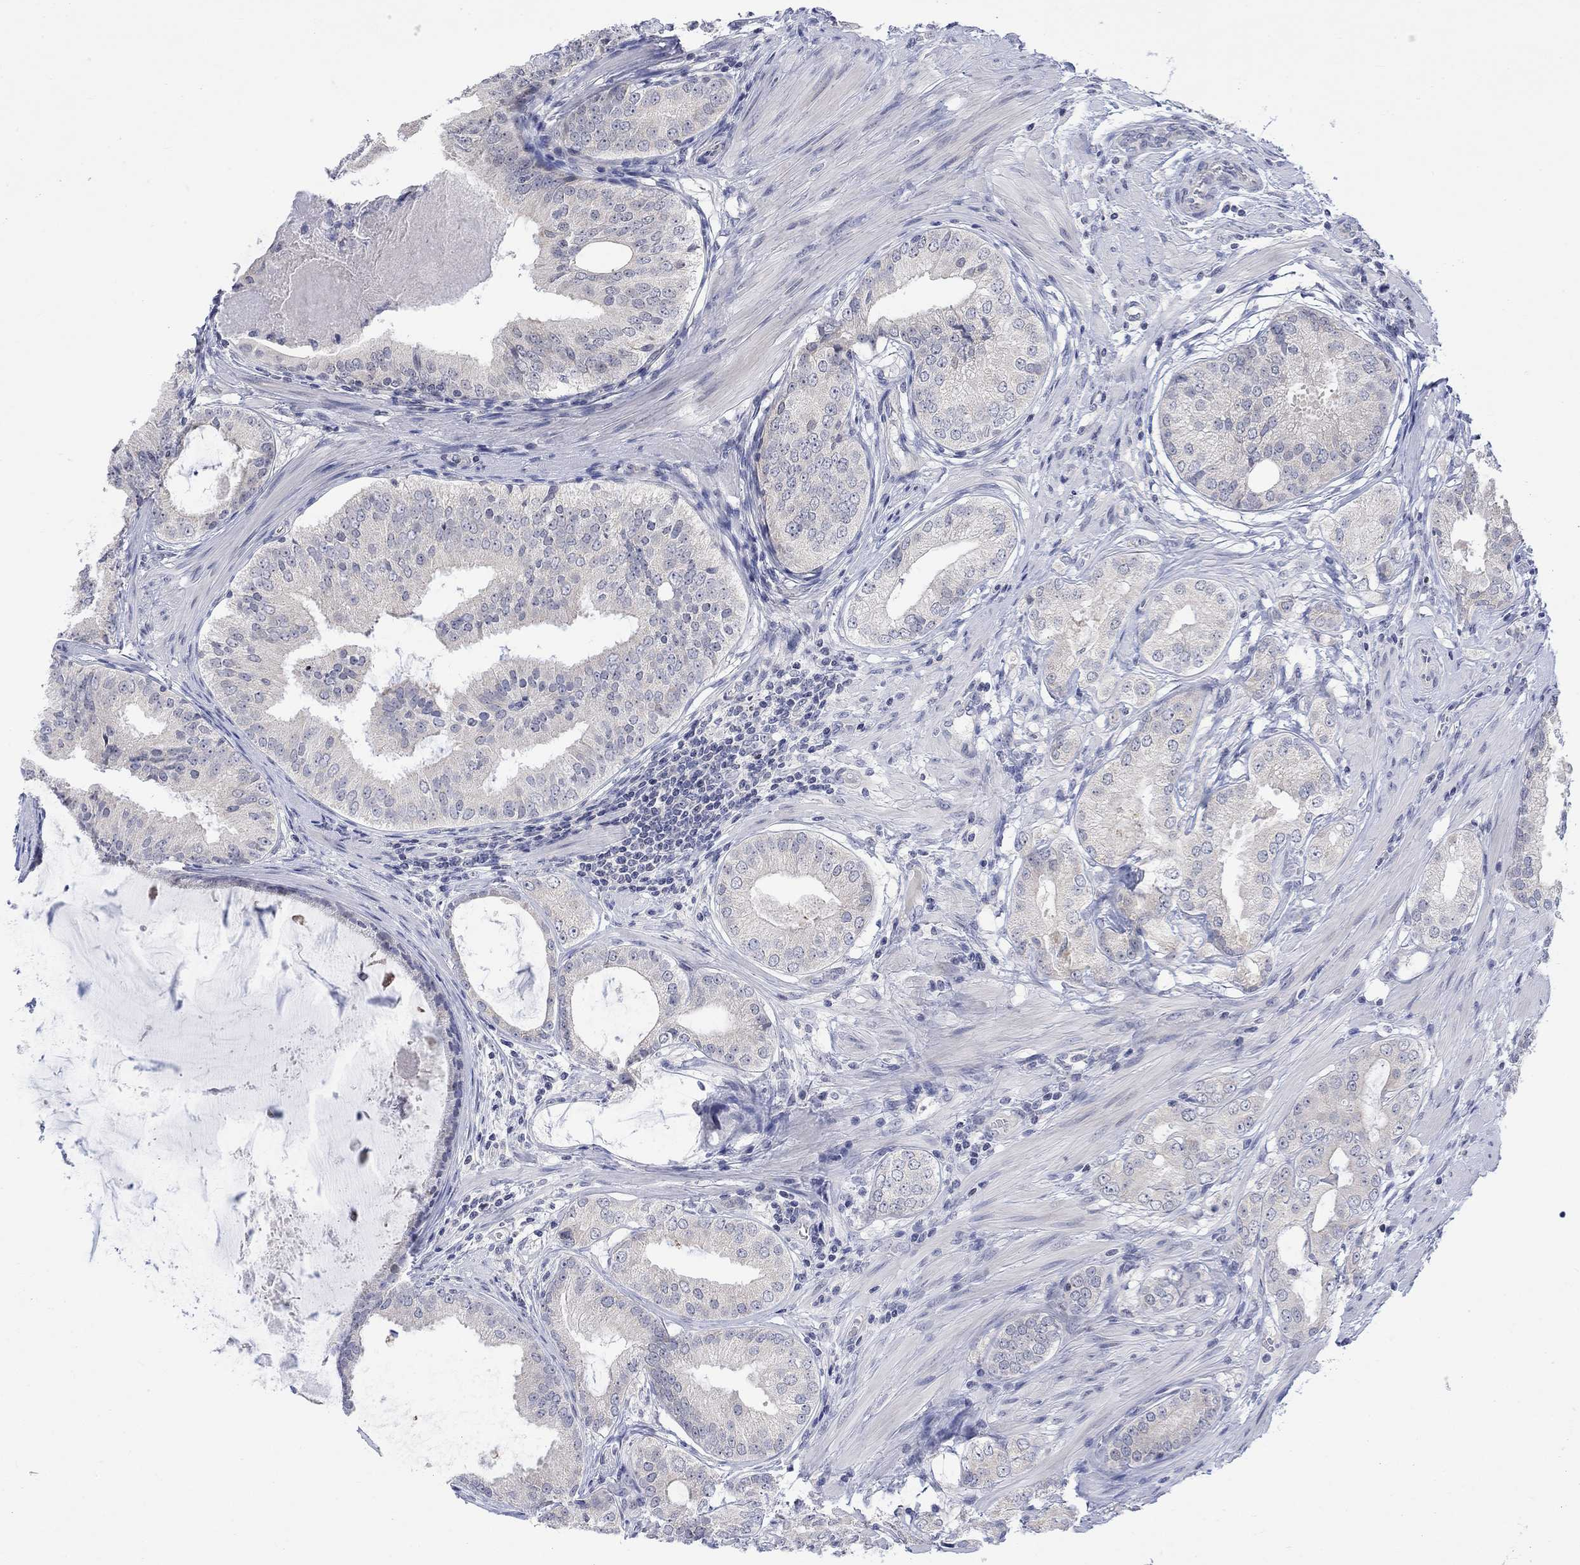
{"staining": {"intensity": "weak", "quantity": "<25%", "location": "cytoplasmic/membranous"}, "tissue": "prostate cancer", "cell_type": "Tumor cells", "image_type": "cancer", "snomed": [{"axis": "morphology", "description": "Adenocarcinoma, High grade"}, {"axis": "topography", "description": "Prostate and seminal vesicle, NOS"}], "caption": "This is an IHC micrograph of human prostate cancer. There is no expression in tumor cells.", "gene": "DCX", "patient": {"sex": "male", "age": 62}}